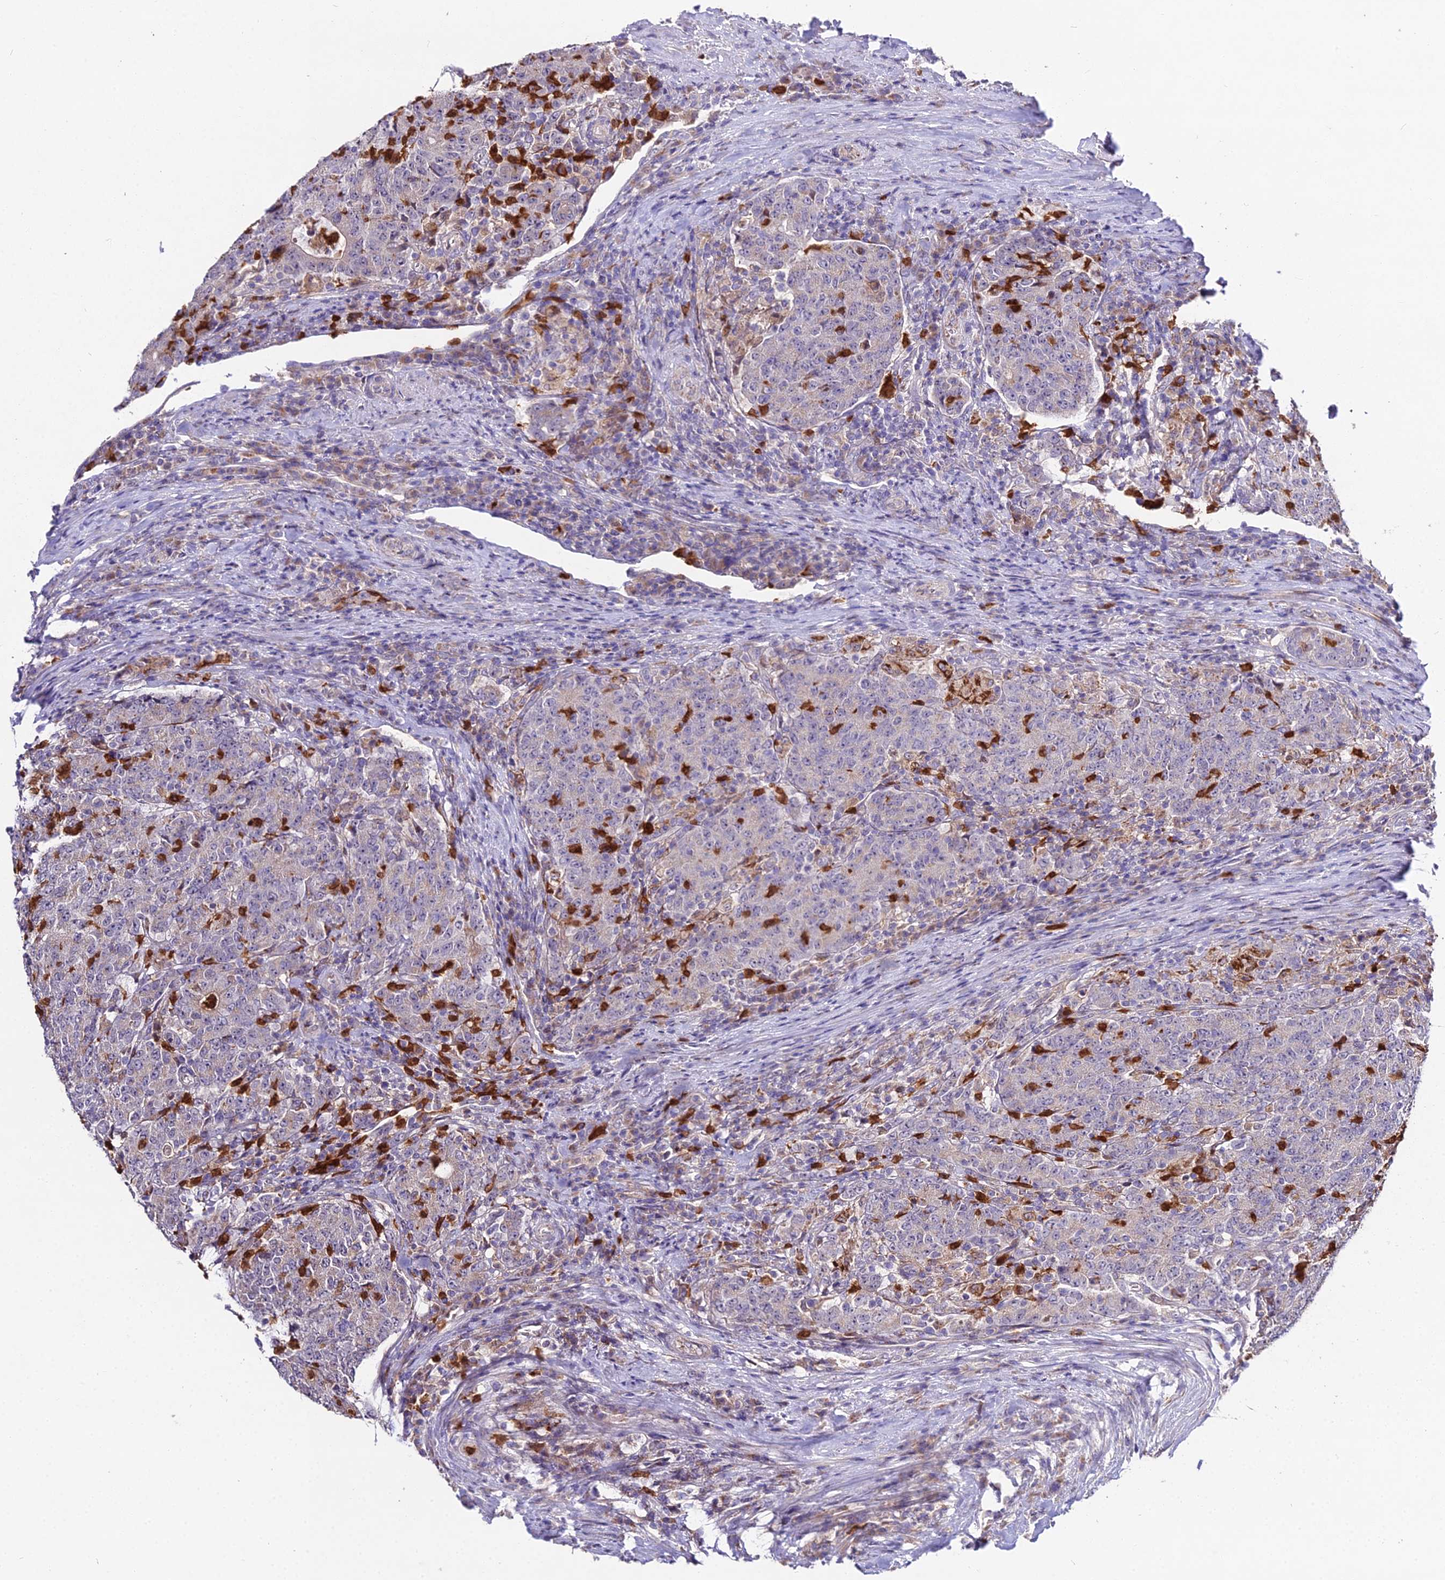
{"staining": {"intensity": "negative", "quantity": "none", "location": "none"}, "tissue": "colorectal cancer", "cell_type": "Tumor cells", "image_type": "cancer", "snomed": [{"axis": "morphology", "description": "Adenocarcinoma, NOS"}, {"axis": "topography", "description": "Colon"}], "caption": "IHC micrograph of neoplastic tissue: human colorectal cancer stained with DAB displays no significant protein positivity in tumor cells.", "gene": "EID2", "patient": {"sex": "female", "age": 75}}